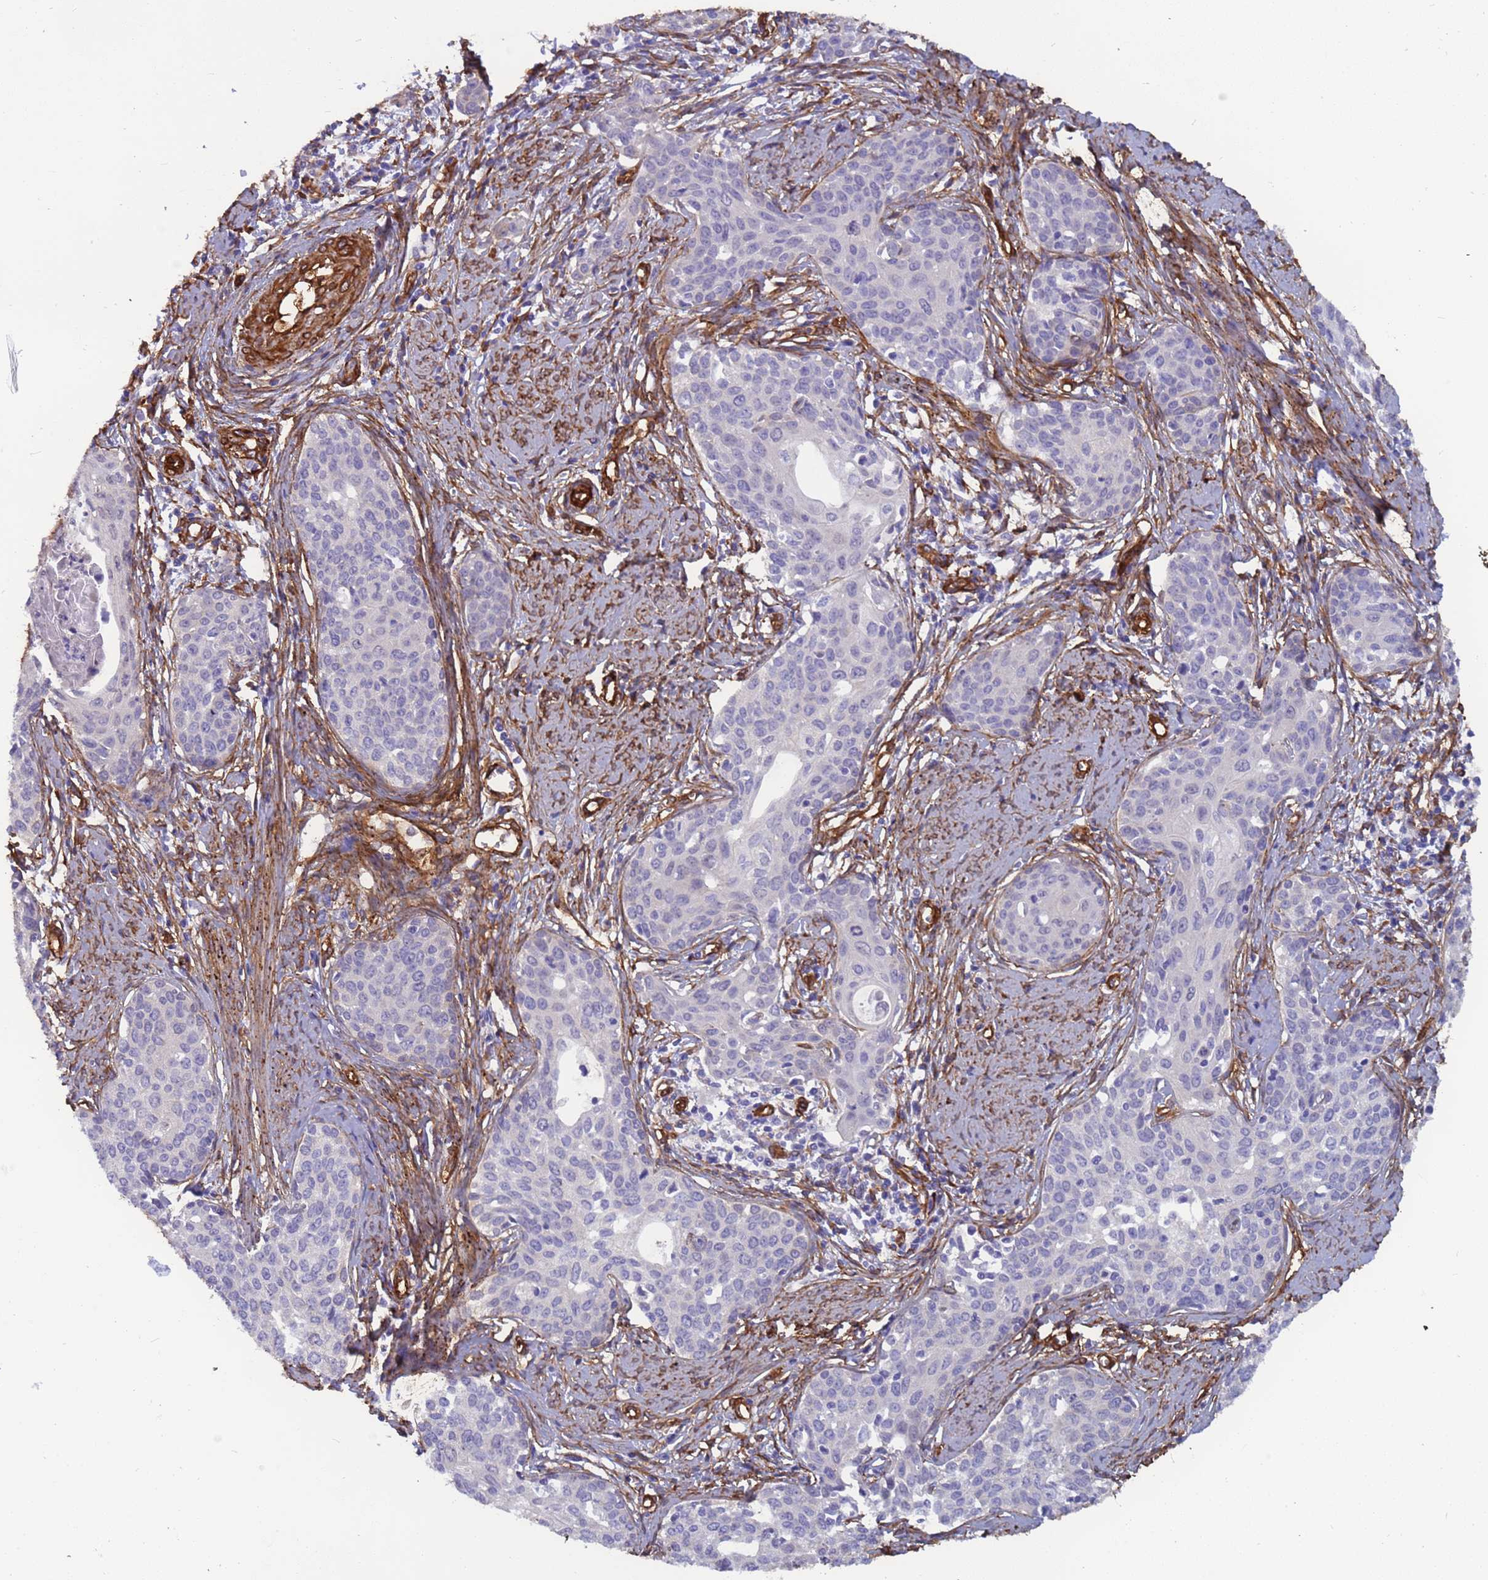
{"staining": {"intensity": "negative", "quantity": "none", "location": "none"}, "tissue": "cervical cancer", "cell_type": "Tumor cells", "image_type": "cancer", "snomed": [{"axis": "morphology", "description": "Squamous cell carcinoma, NOS"}, {"axis": "topography", "description": "Cervix"}], "caption": "This is a photomicrograph of immunohistochemistry staining of cervical cancer, which shows no expression in tumor cells.", "gene": "EHD2", "patient": {"sex": "female", "age": 46}}